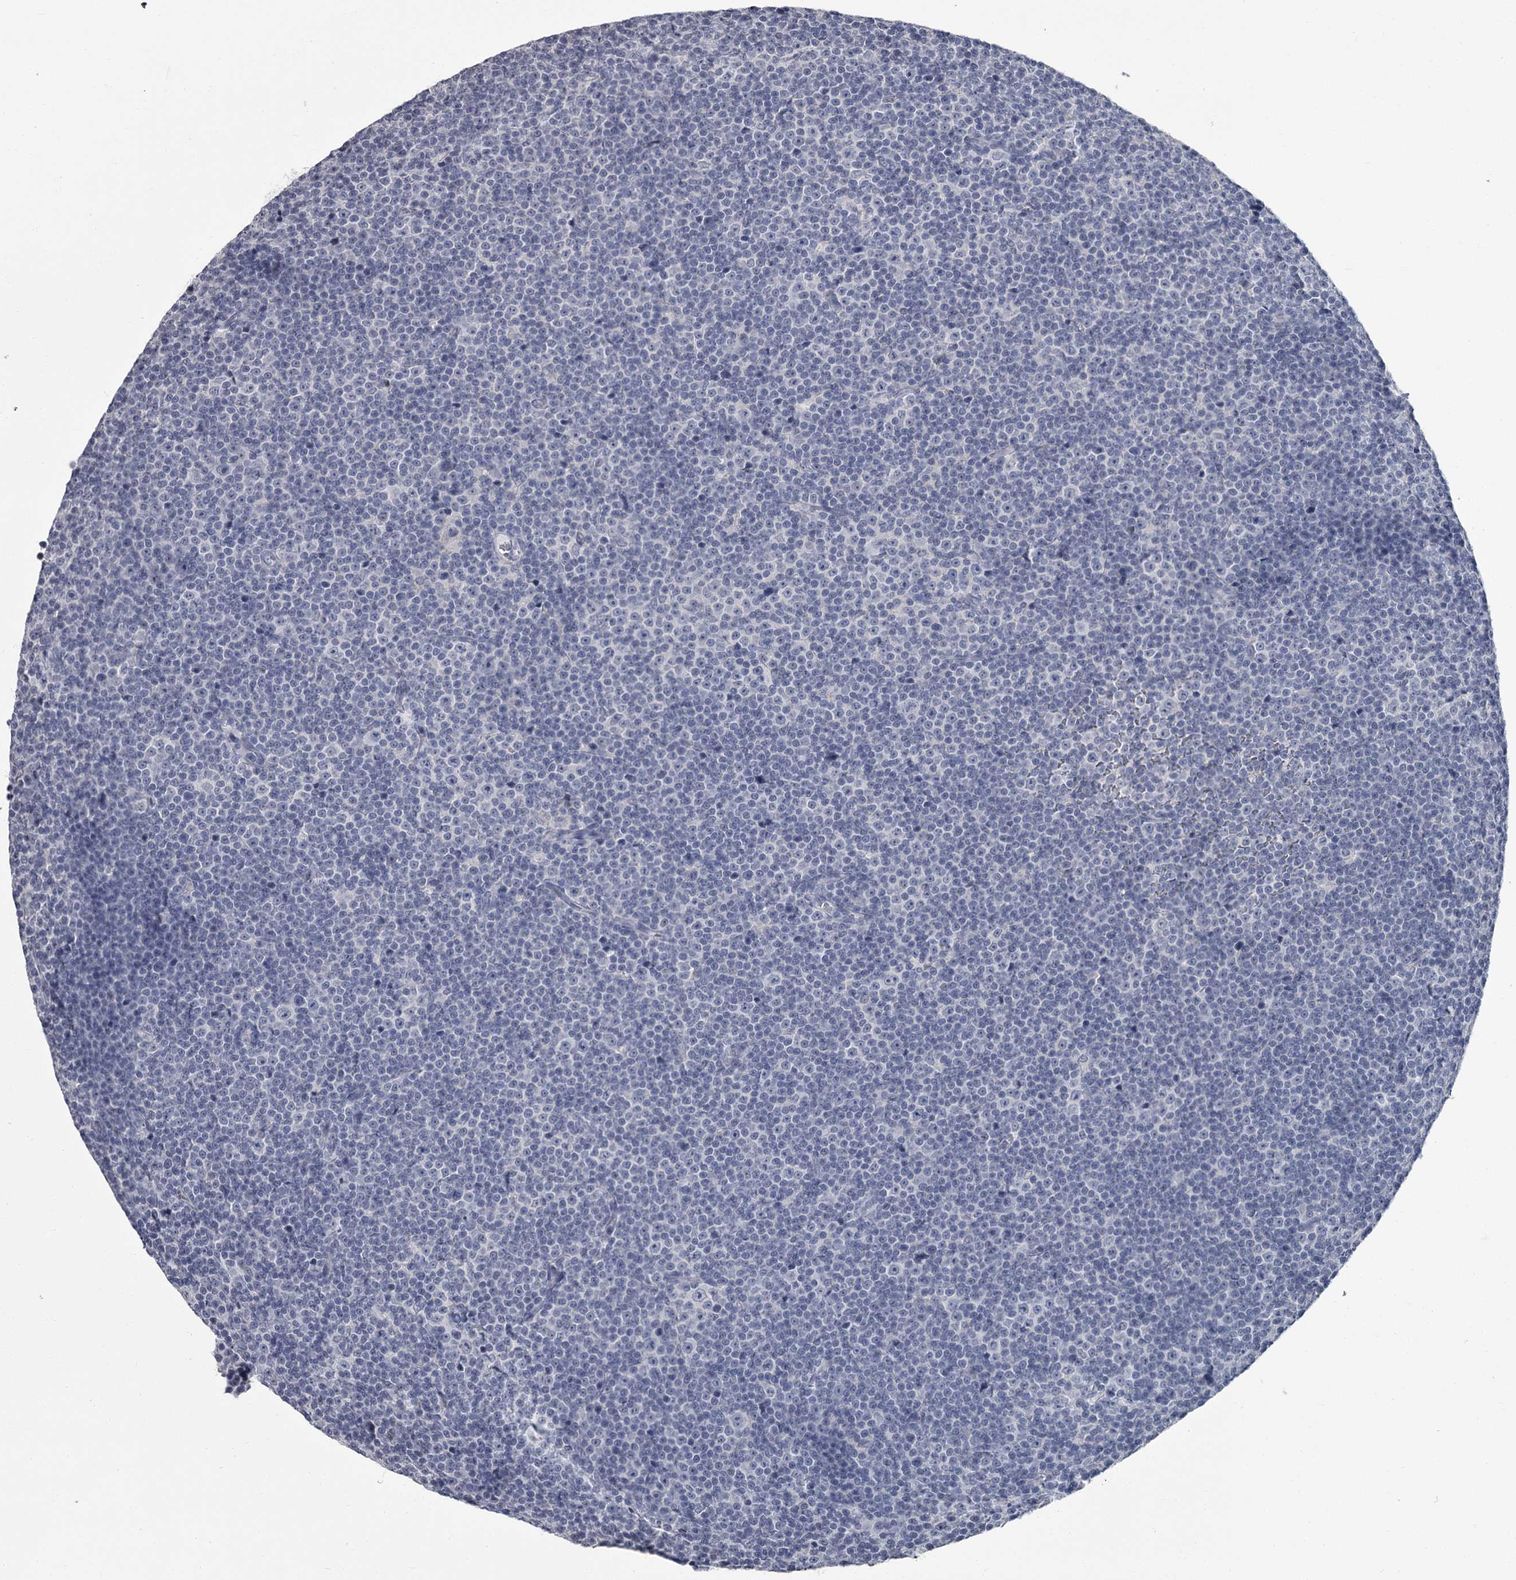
{"staining": {"intensity": "negative", "quantity": "none", "location": "none"}, "tissue": "lymphoma", "cell_type": "Tumor cells", "image_type": "cancer", "snomed": [{"axis": "morphology", "description": "Malignant lymphoma, non-Hodgkin's type, Low grade"}, {"axis": "topography", "description": "Lymph node"}], "caption": "Immunohistochemical staining of human low-grade malignant lymphoma, non-Hodgkin's type demonstrates no significant staining in tumor cells.", "gene": "DAO", "patient": {"sex": "female", "age": 67}}